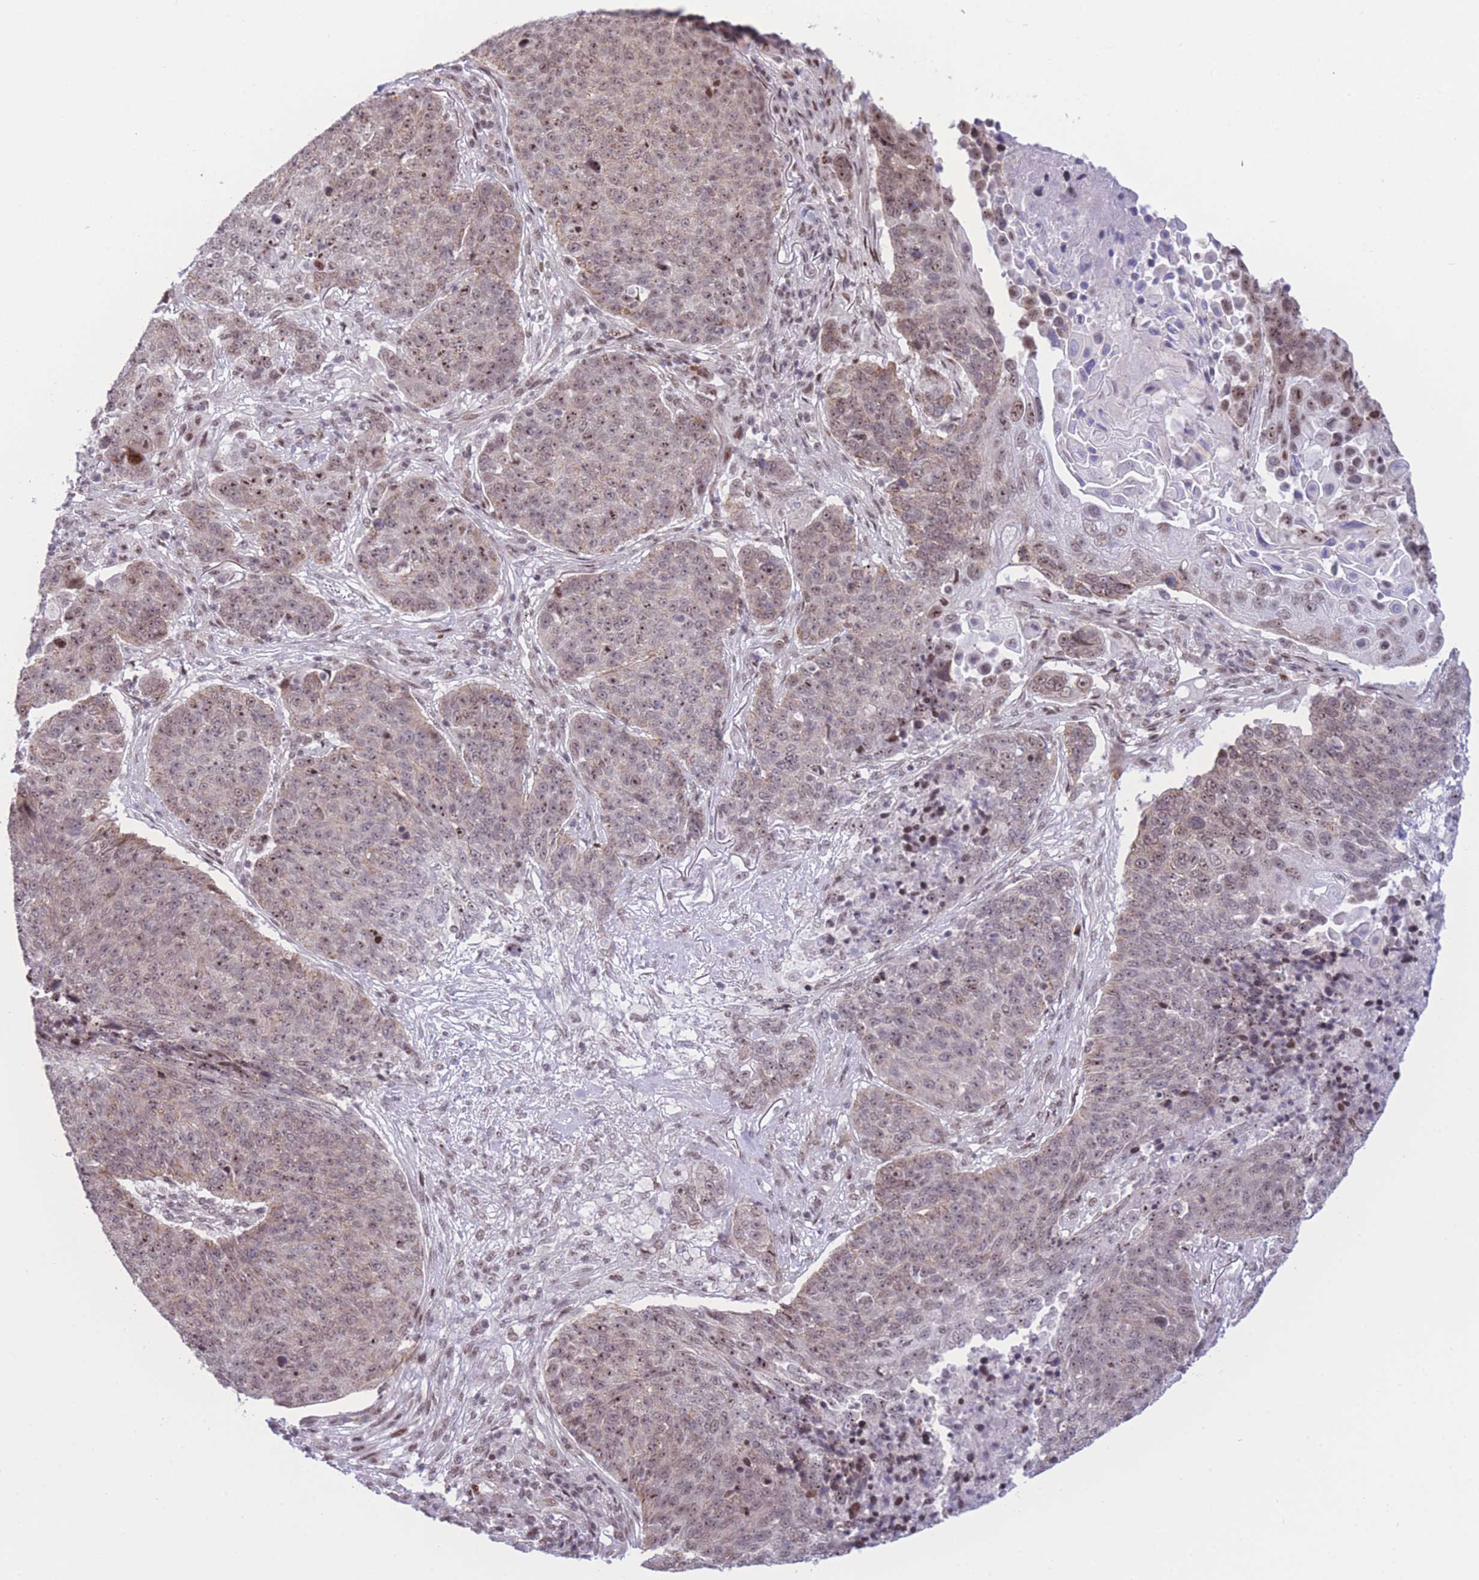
{"staining": {"intensity": "weak", "quantity": ">75%", "location": "nuclear"}, "tissue": "lung cancer", "cell_type": "Tumor cells", "image_type": "cancer", "snomed": [{"axis": "morphology", "description": "Normal tissue, NOS"}, {"axis": "morphology", "description": "Squamous cell carcinoma, NOS"}, {"axis": "topography", "description": "Lymph node"}, {"axis": "topography", "description": "Lung"}], "caption": "Protein analysis of lung squamous cell carcinoma tissue exhibits weak nuclear expression in about >75% of tumor cells.", "gene": "PCIF1", "patient": {"sex": "male", "age": 66}}